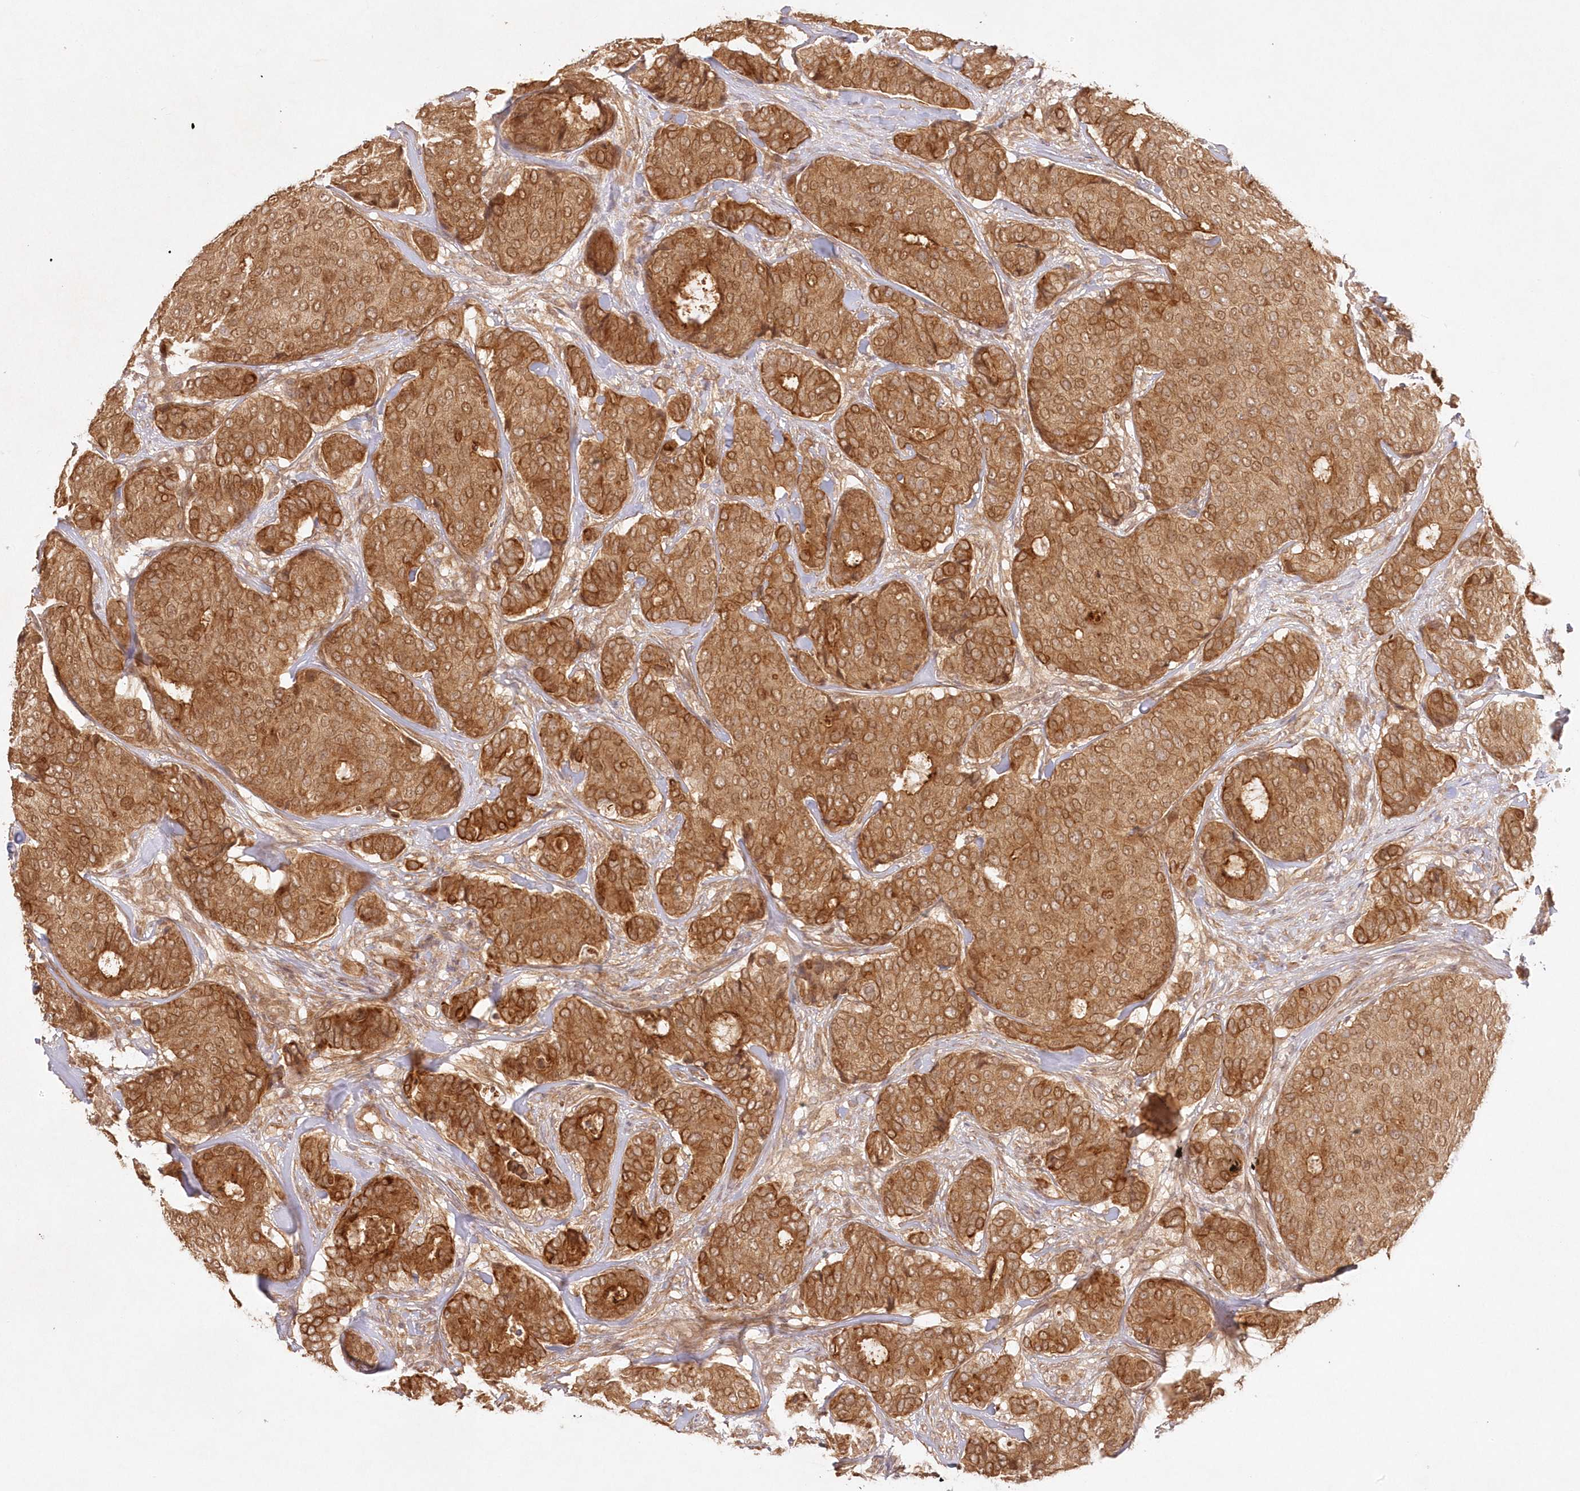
{"staining": {"intensity": "strong", "quantity": ">75%", "location": "cytoplasmic/membranous"}, "tissue": "breast cancer", "cell_type": "Tumor cells", "image_type": "cancer", "snomed": [{"axis": "morphology", "description": "Duct carcinoma"}, {"axis": "topography", "description": "Breast"}], "caption": "A high-resolution image shows immunohistochemistry (IHC) staining of breast cancer (infiltrating ductal carcinoma), which displays strong cytoplasmic/membranous expression in about >75% of tumor cells.", "gene": "KIAA0232", "patient": {"sex": "female", "age": 75}}